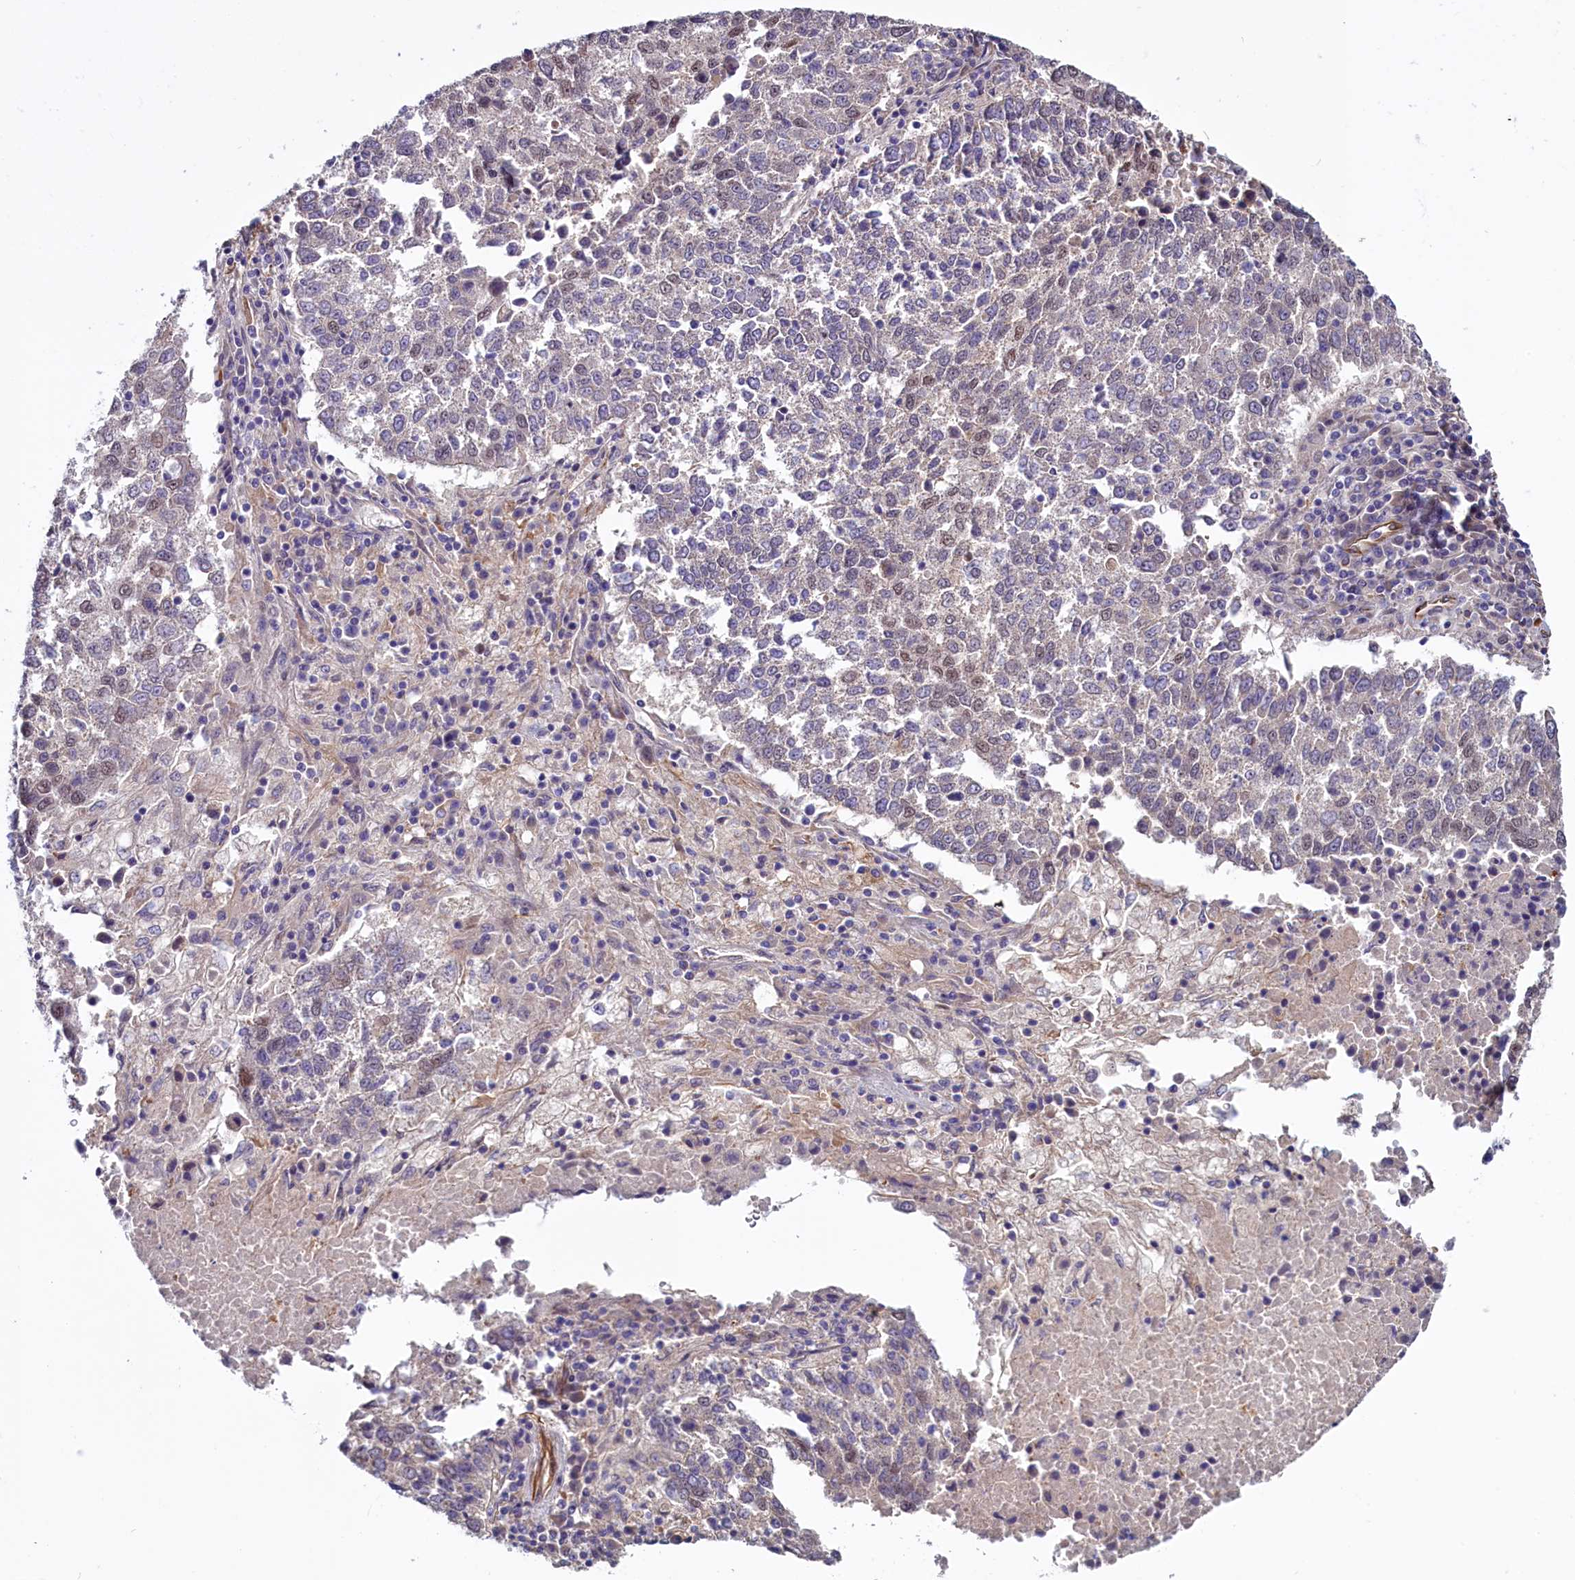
{"staining": {"intensity": "weak", "quantity": "<25%", "location": "nuclear"}, "tissue": "lung cancer", "cell_type": "Tumor cells", "image_type": "cancer", "snomed": [{"axis": "morphology", "description": "Squamous cell carcinoma, NOS"}, {"axis": "topography", "description": "Lung"}], "caption": "This is an immunohistochemistry histopathology image of lung squamous cell carcinoma. There is no staining in tumor cells.", "gene": "PDILT", "patient": {"sex": "male", "age": 73}}